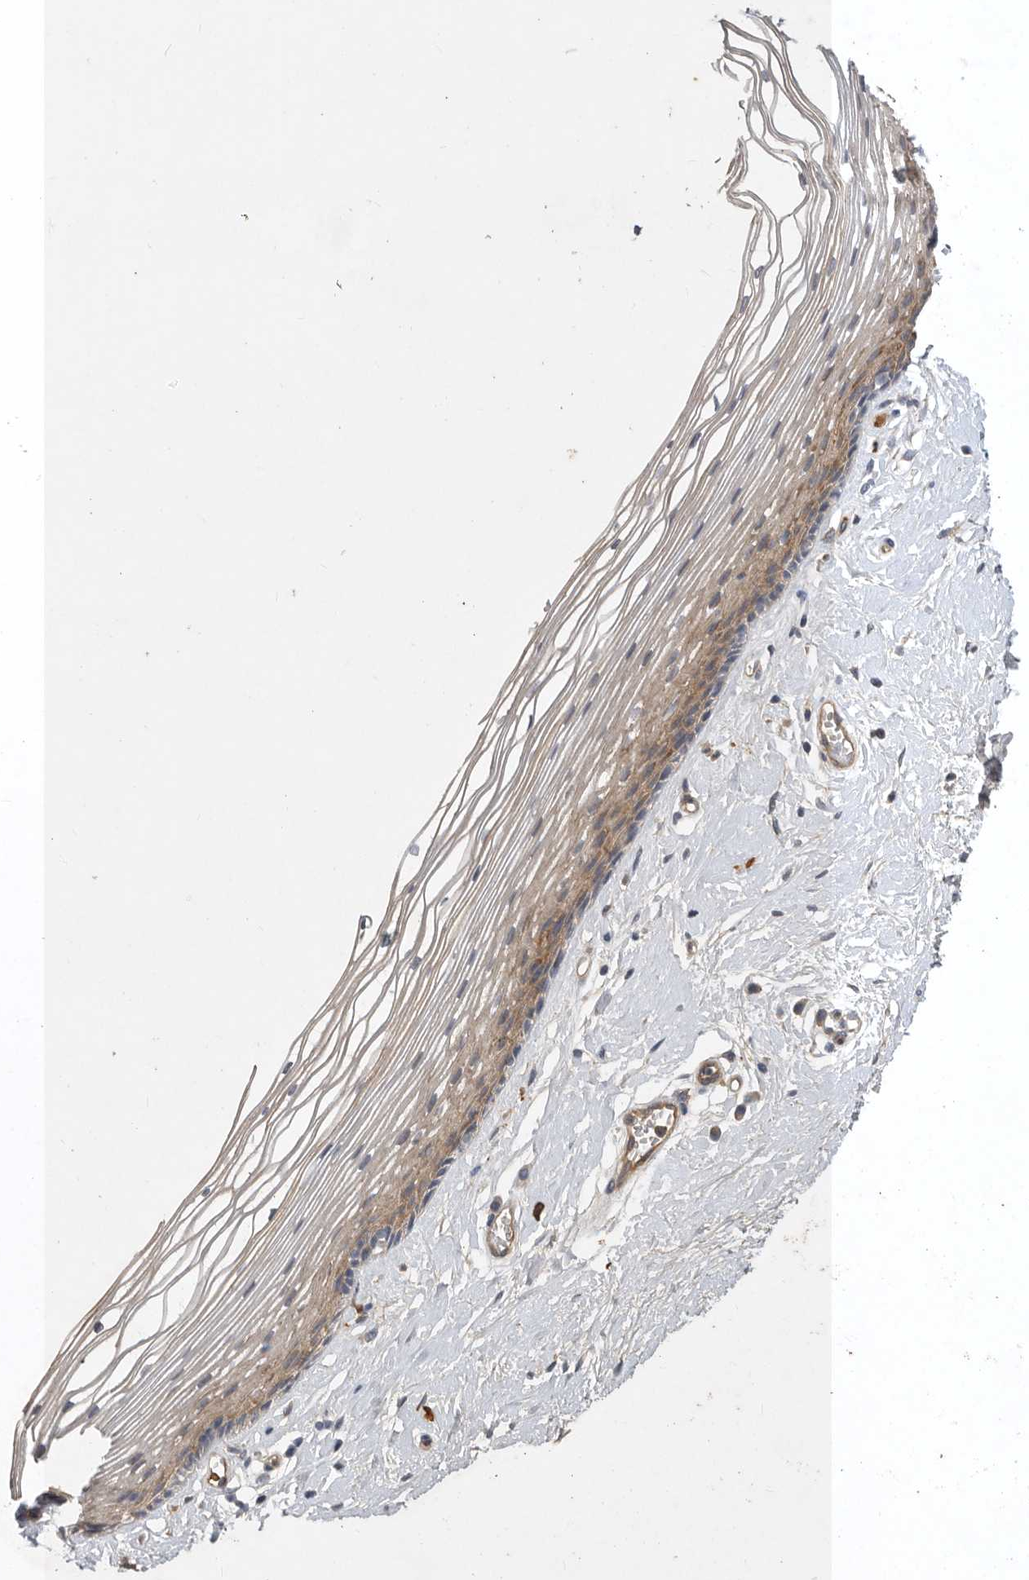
{"staining": {"intensity": "moderate", "quantity": "25%-75%", "location": "cytoplasmic/membranous"}, "tissue": "vagina", "cell_type": "Squamous epithelial cells", "image_type": "normal", "snomed": [{"axis": "morphology", "description": "Normal tissue, NOS"}, {"axis": "topography", "description": "Vagina"}], "caption": "A brown stain shows moderate cytoplasmic/membranous staining of a protein in squamous epithelial cells of unremarkable human vagina.", "gene": "MLPH", "patient": {"sex": "female", "age": 46}}